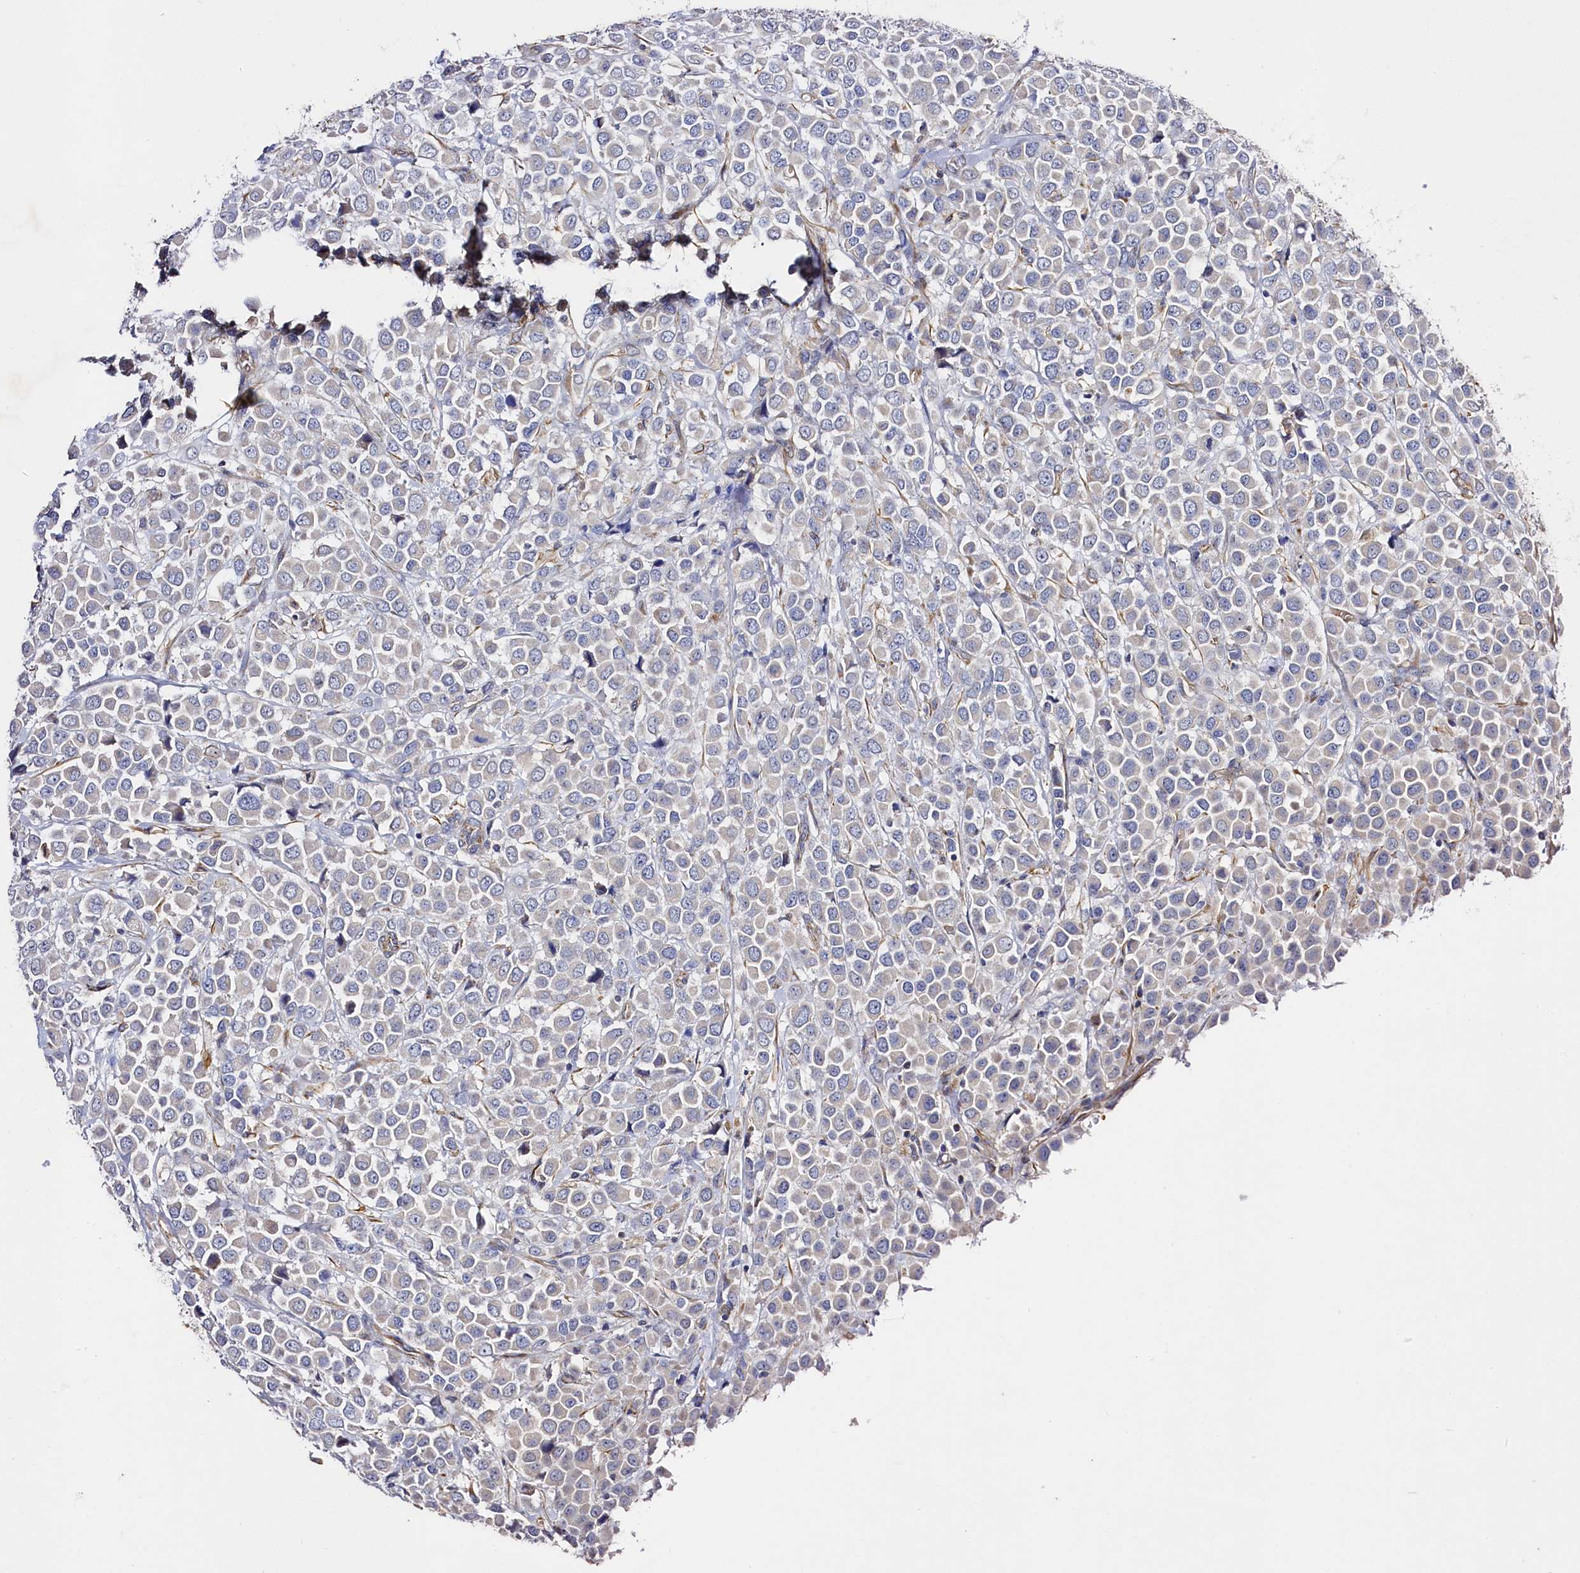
{"staining": {"intensity": "negative", "quantity": "none", "location": "none"}, "tissue": "breast cancer", "cell_type": "Tumor cells", "image_type": "cancer", "snomed": [{"axis": "morphology", "description": "Duct carcinoma"}, {"axis": "topography", "description": "Breast"}], "caption": "Breast cancer was stained to show a protein in brown. There is no significant positivity in tumor cells.", "gene": "SLC7A1", "patient": {"sex": "female", "age": 61}}